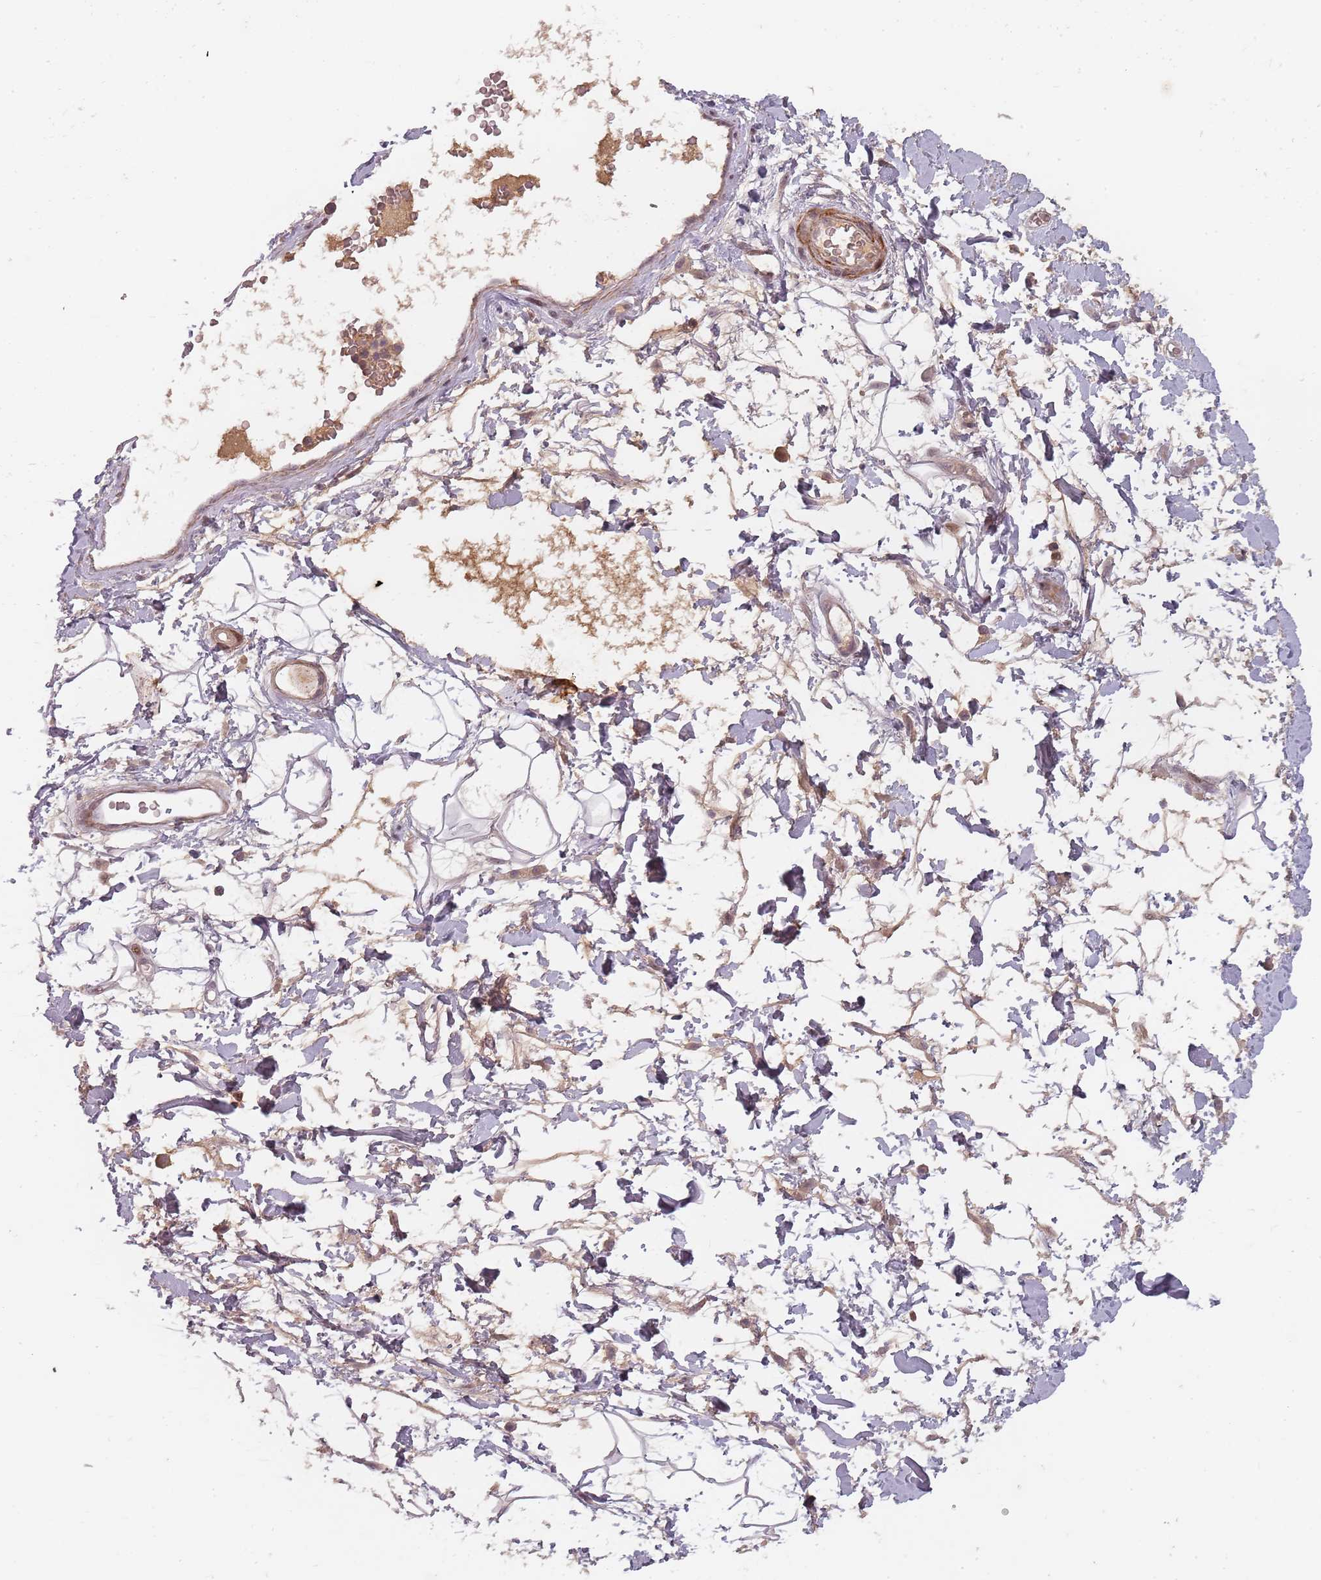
{"staining": {"intensity": "weak", "quantity": "25%-75%", "location": "cytoplasmic/membranous"}, "tissue": "adipose tissue", "cell_type": "Adipocytes", "image_type": "normal", "snomed": [{"axis": "morphology", "description": "Normal tissue, NOS"}, {"axis": "morphology", "description": "Adenocarcinoma, NOS"}, {"axis": "topography", "description": "Rectum"}, {"axis": "topography", "description": "Vagina"}, {"axis": "topography", "description": "Peripheral nerve tissue"}], "caption": "A high-resolution photomicrograph shows immunohistochemistry (IHC) staining of unremarkable adipose tissue, which displays weak cytoplasmic/membranous positivity in about 25%-75% of adipocytes. The staining was performed using DAB (3,3'-diaminobenzidine) to visualize the protein expression in brown, while the nuclei were stained in blue with hematoxylin (Magnification: 20x).", "gene": "RPS6KA2", "patient": {"sex": "female", "age": 71}}